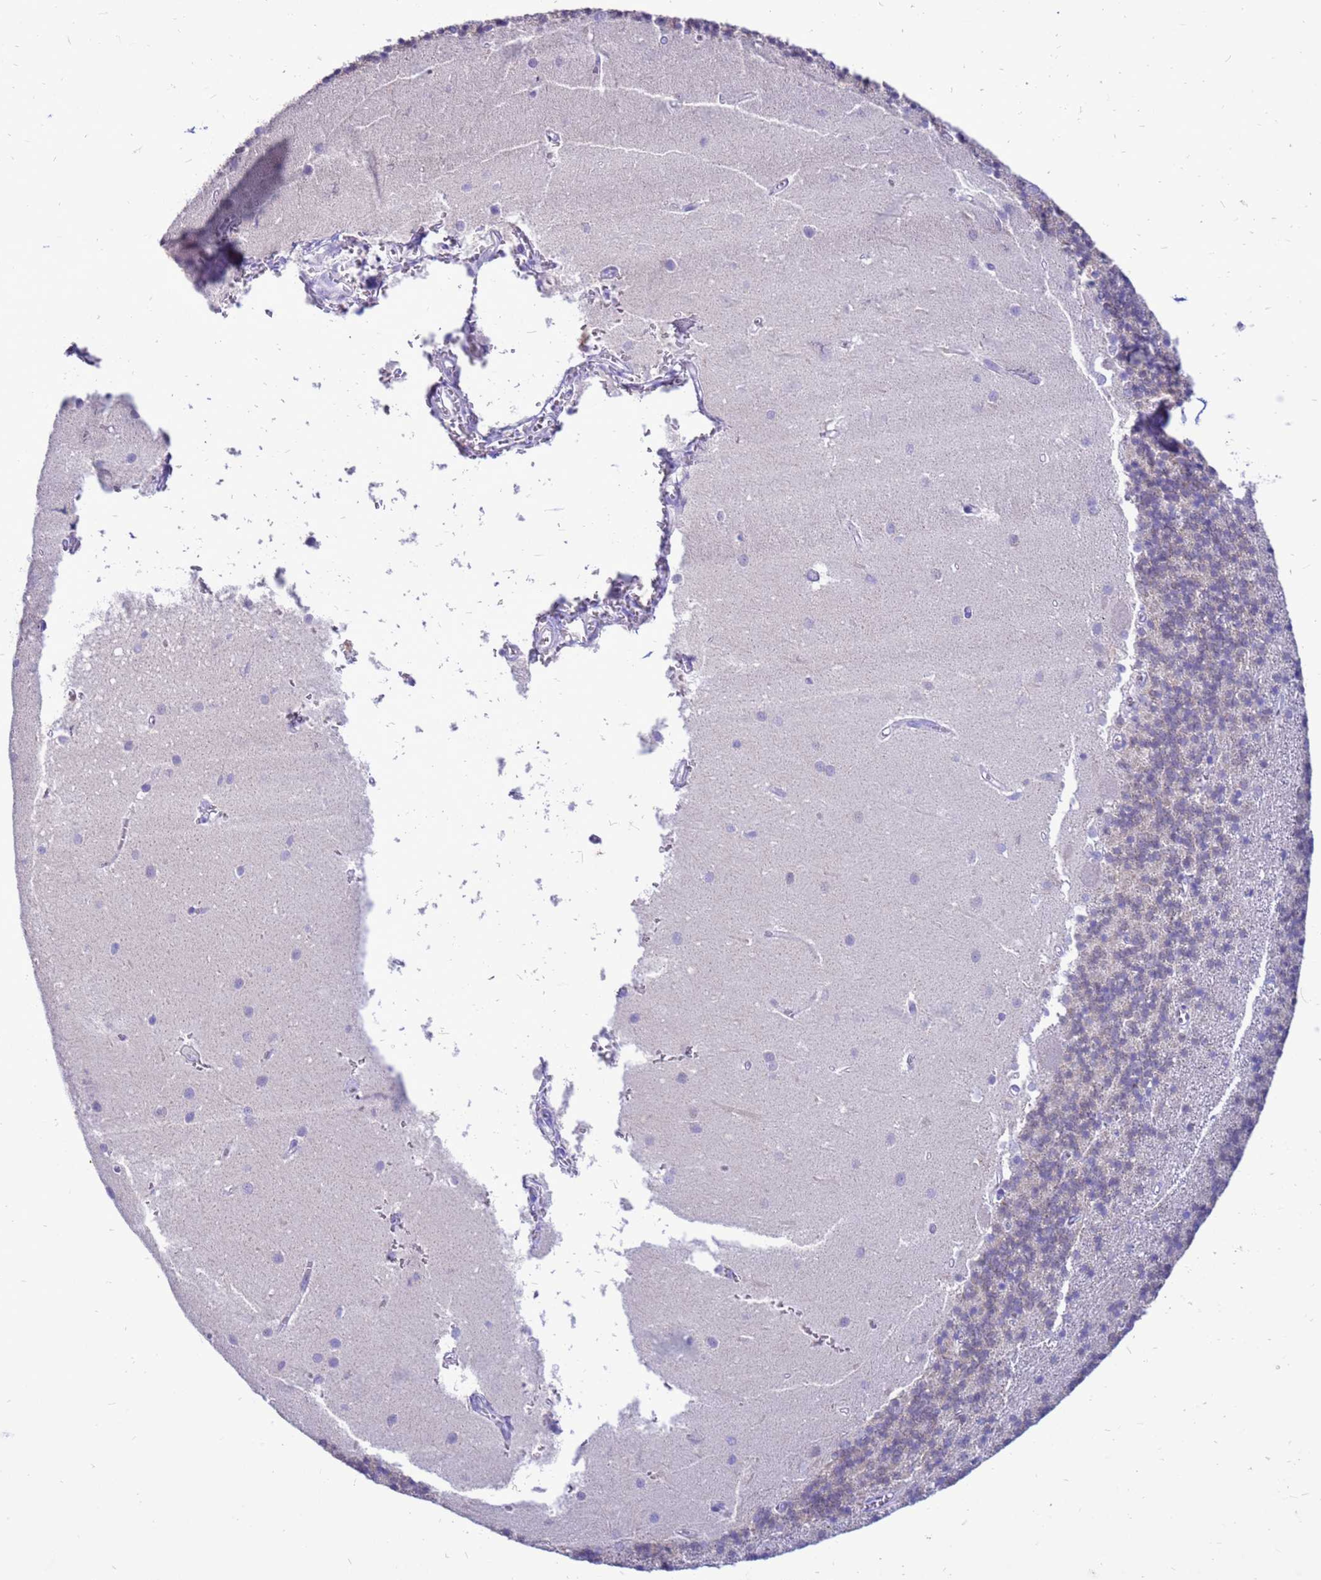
{"staining": {"intensity": "weak", "quantity": "25%-75%", "location": "nuclear"}, "tissue": "cerebellum", "cell_type": "Cells in granular layer", "image_type": "normal", "snomed": [{"axis": "morphology", "description": "Normal tissue, NOS"}, {"axis": "topography", "description": "Cerebellum"}], "caption": "Protein staining of normal cerebellum demonstrates weak nuclear positivity in approximately 25%-75% of cells in granular layer. (IHC, brightfield microscopy, high magnification).", "gene": "PDE10A", "patient": {"sex": "male", "age": 54}}